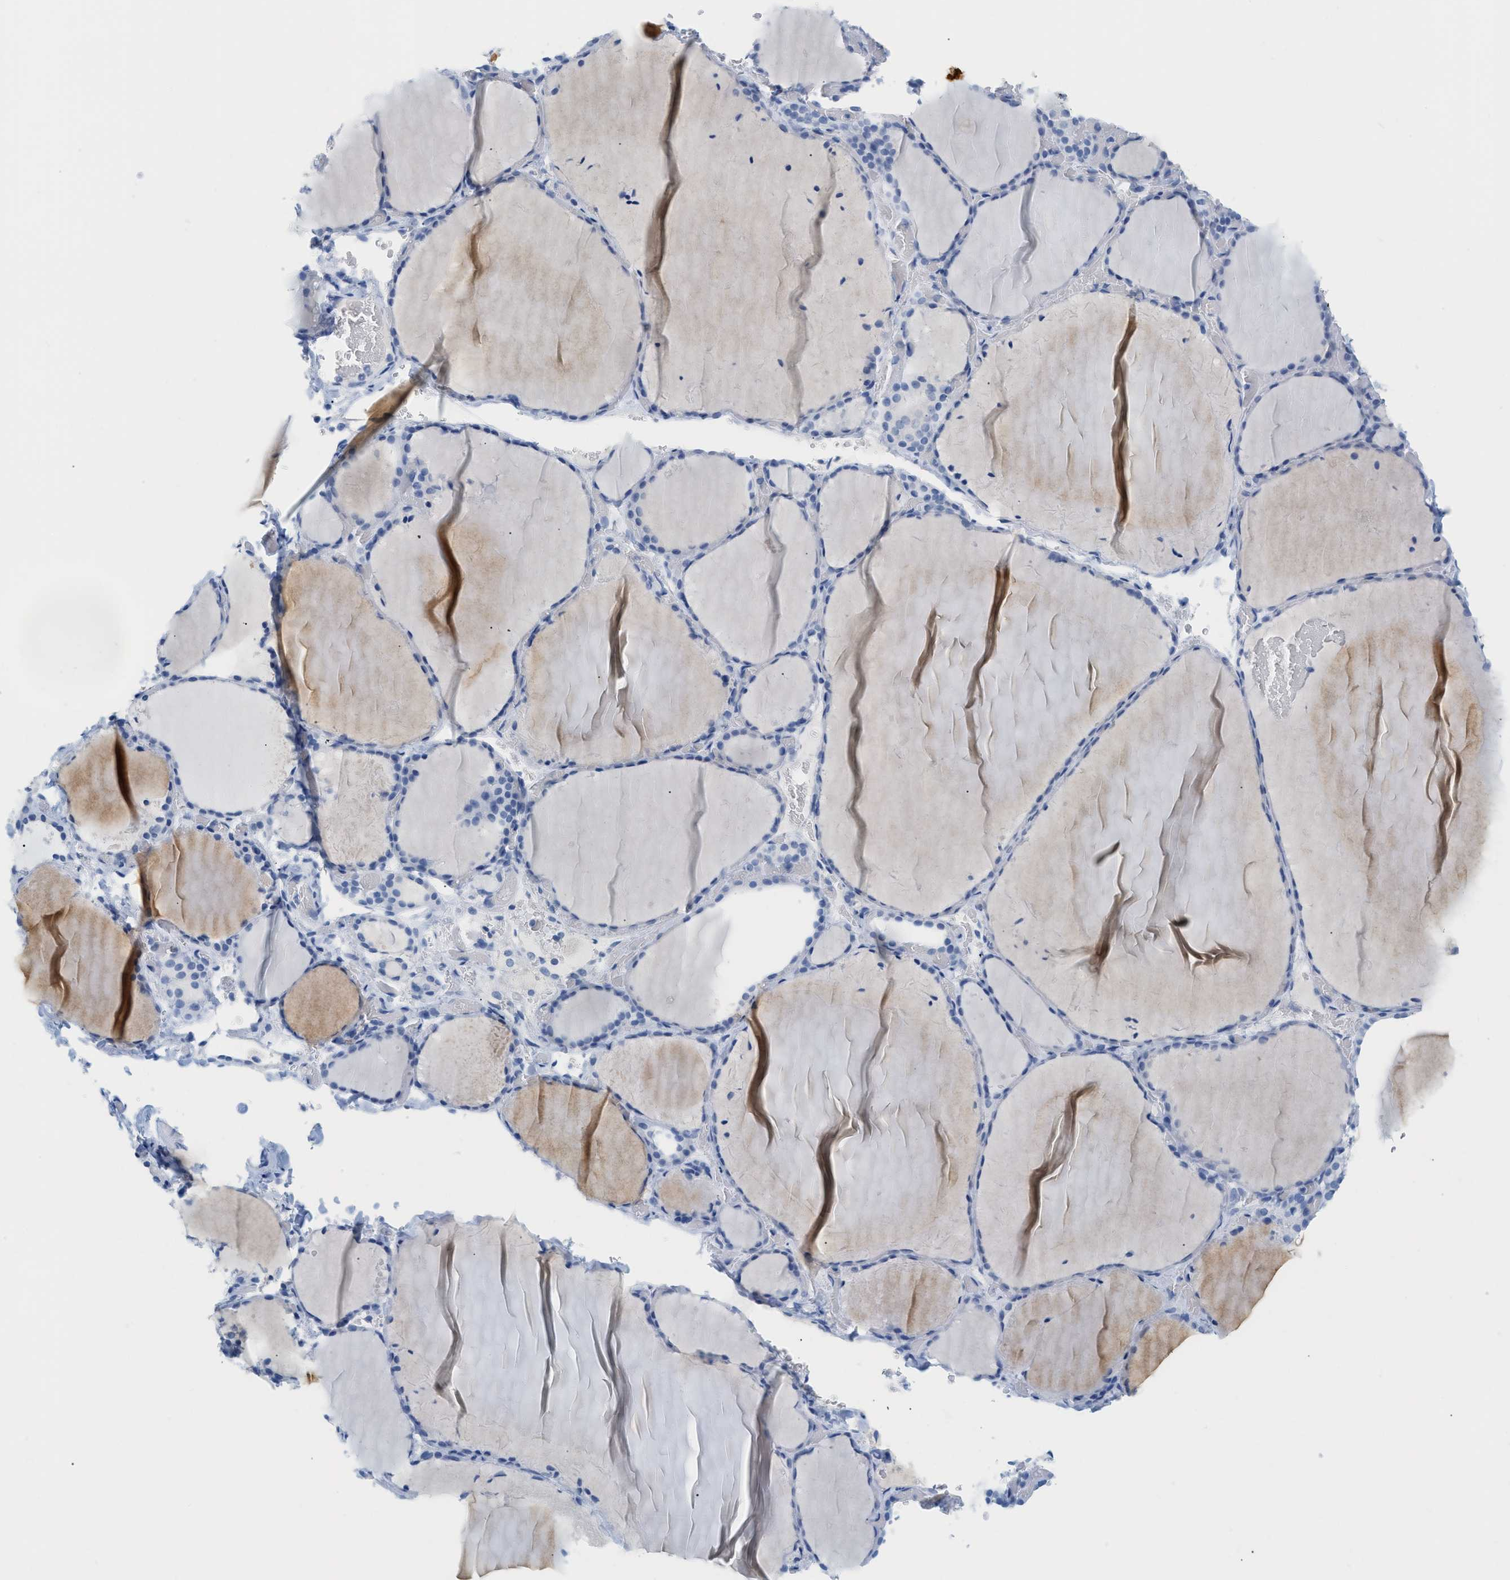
{"staining": {"intensity": "negative", "quantity": "none", "location": "none"}, "tissue": "thyroid gland", "cell_type": "Glandular cells", "image_type": "normal", "snomed": [{"axis": "morphology", "description": "Normal tissue, NOS"}, {"axis": "topography", "description": "Thyroid gland"}], "caption": "Immunohistochemistry (IHC) of benign thyroid gland shows no positivity in glandular cells.", "gene": "PAPPA", "patient": {"sex": "female", "age": 22}}